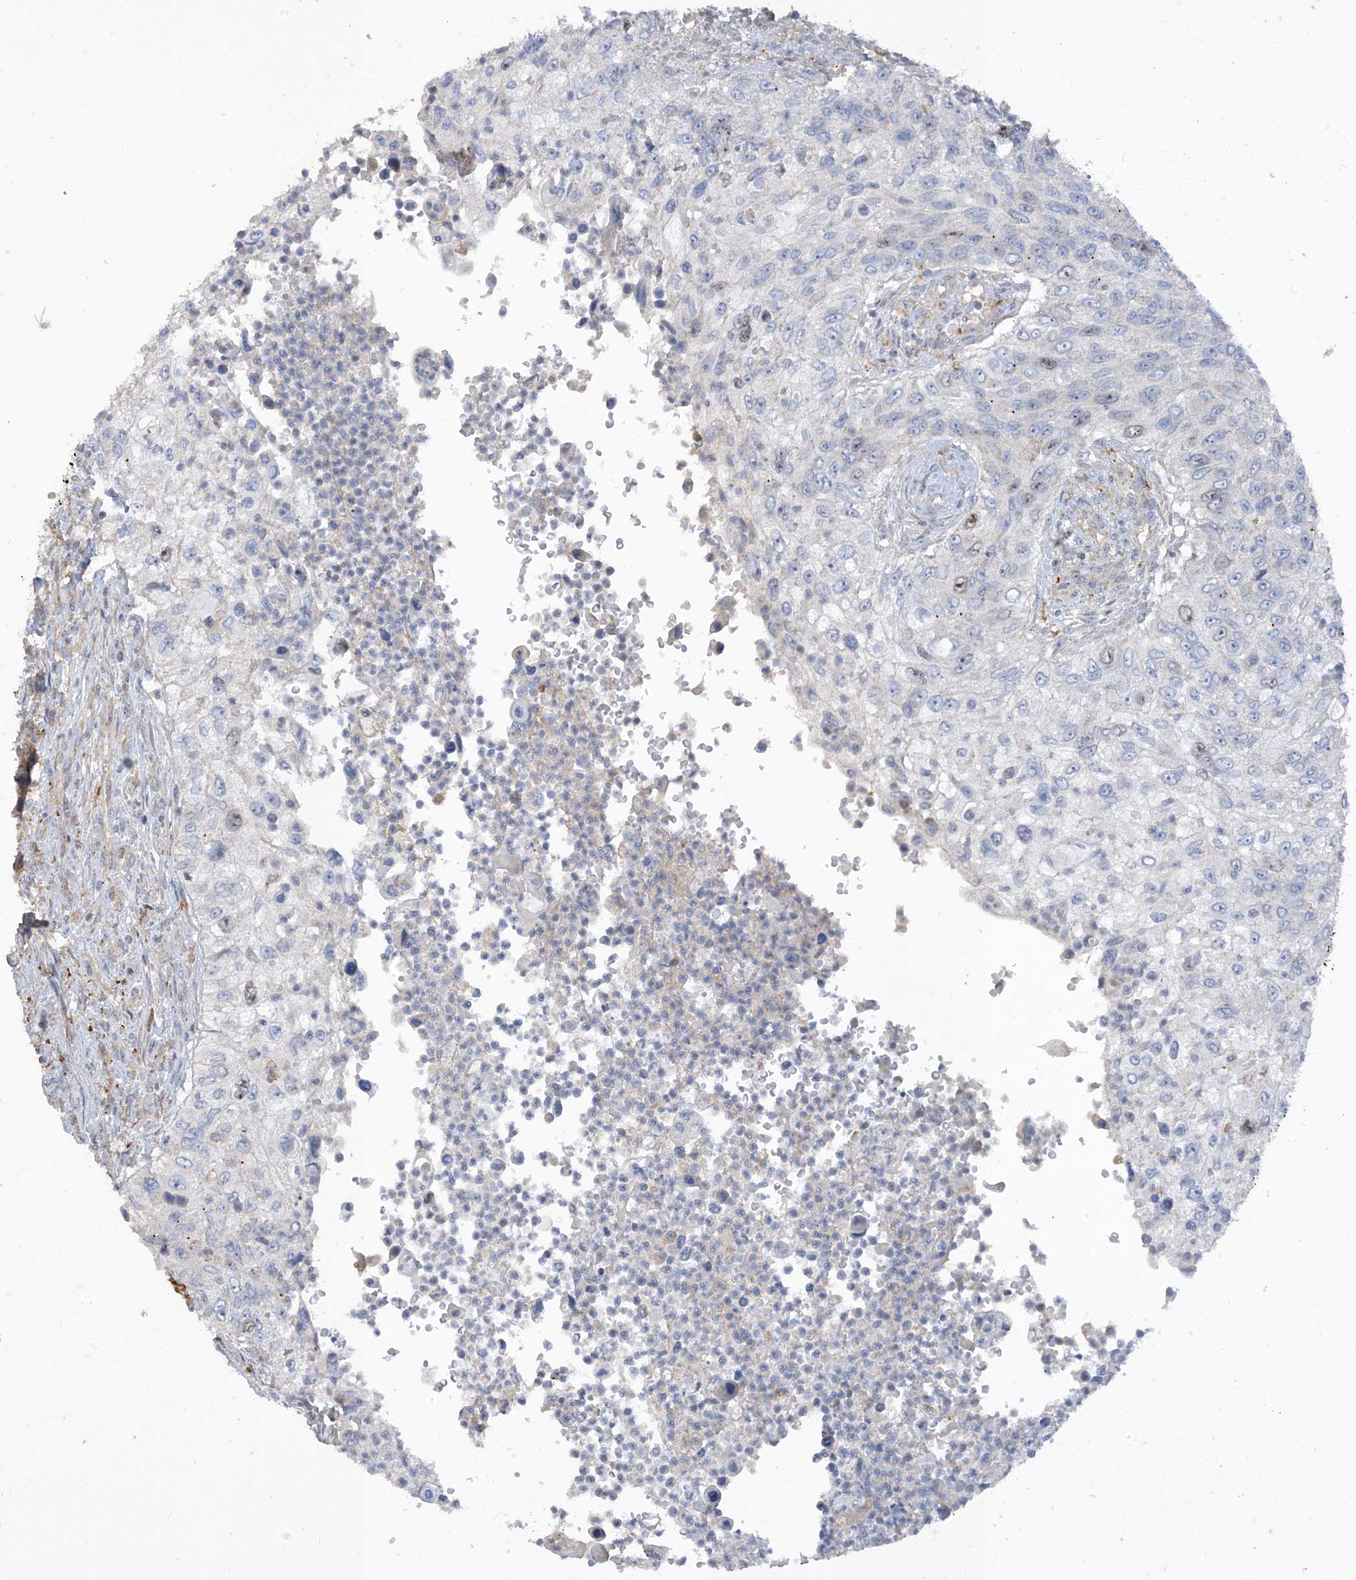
{"staining": {"intensity": "weak", "quantity": "<25%", "location": "nuclear"}, "tissue": "urothelial cancer", "cell_type": "Tumor cells", "image_type": "cancer", "snomed": [{"axis": "morphology", "description": "Urothelial carcinoma, High grade"}, {"axis": "topography", "description": "Urinary bladder"}], "caption": "A high-resolution histopathology image shows immunohistochemistry (IHC) staining of high-grade urothelial carcinoma, which reveals no significant expression in tumor cells.", "gene": "PEAR1", "patient": {"sex": "female", "age": 60}}